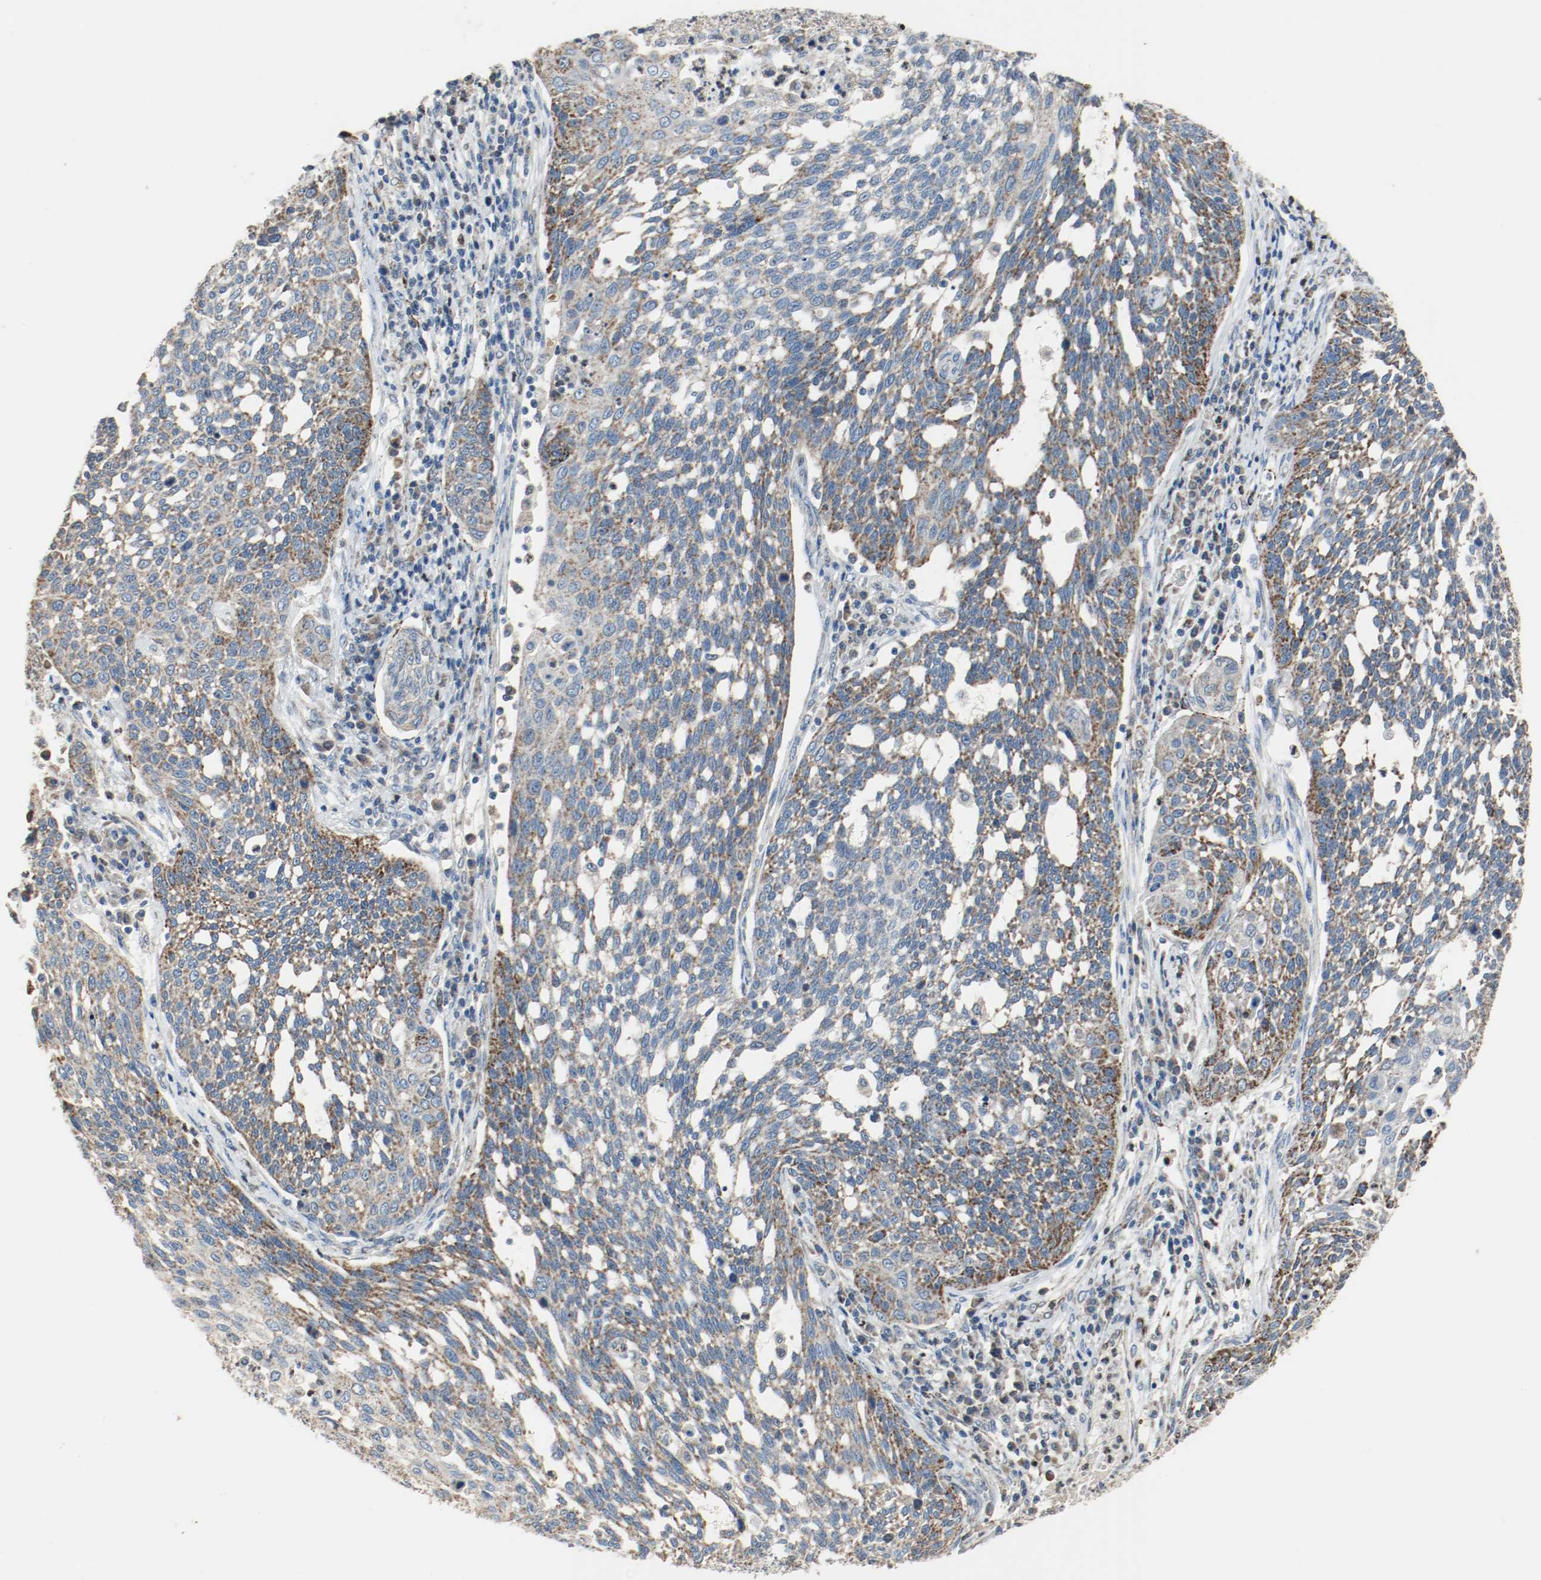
{"staining": {"intensity": "strong", "quantity": ">75%", "location": "cytoplasmic/membranous"}, "tissue": "cervical cancer", "cell_type": "Tumor cells", "image_type": "cancer", "snomed": [{"axis": "morphology", "description": "Squamous cell carcinoma, NOS"}, {"axis": "topography", "description": "Cervix"}], "caption": "Strong cytoplasmic/membranous expression is appreciated in approximately >75% of tumor cells in cervical squamous cell carcinoma.", "gene": "ALDH4A1", "patient": {"sex": "female", "age": 34}}